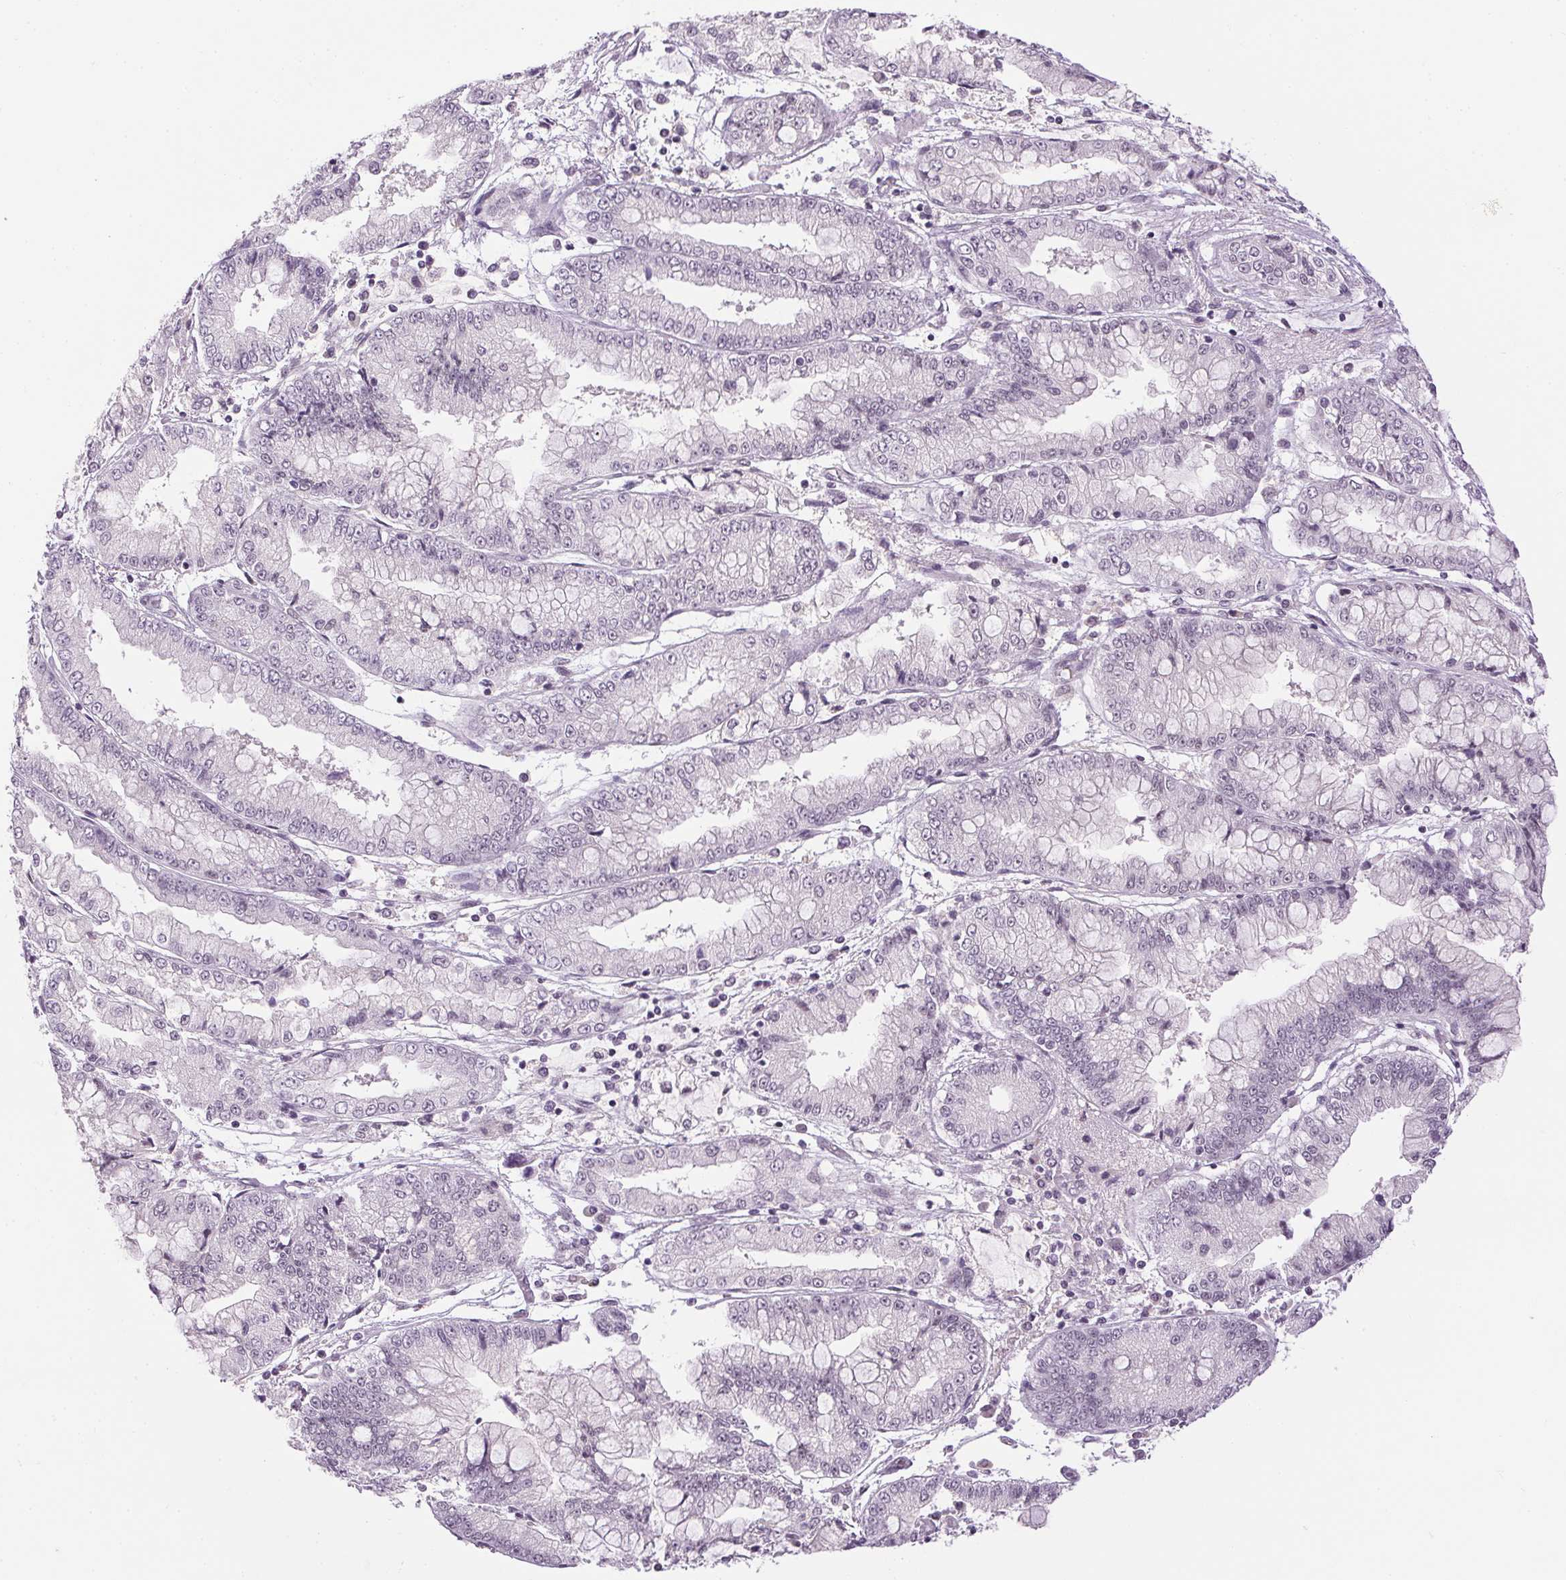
{"staining": {"intensity": "negative", "quantity": "none", "location": "none"}, "tissue": "stomach cancer", "cell_type": "Tumor cells", "image_type": "cancer", "snomed": [{"axis": "morphology", "description": "Adenocarcinoma, NOS"}, {"axis": "topography", "description": "Stomach, upper"}], "caption": "A photomicrograph of stomach cancer (adenocarcinoma) stained for a protein demonstrates no brown staining in tumor cells.", "gene": "FAM168A", "patient": {"sex": "female", "age": 74}}